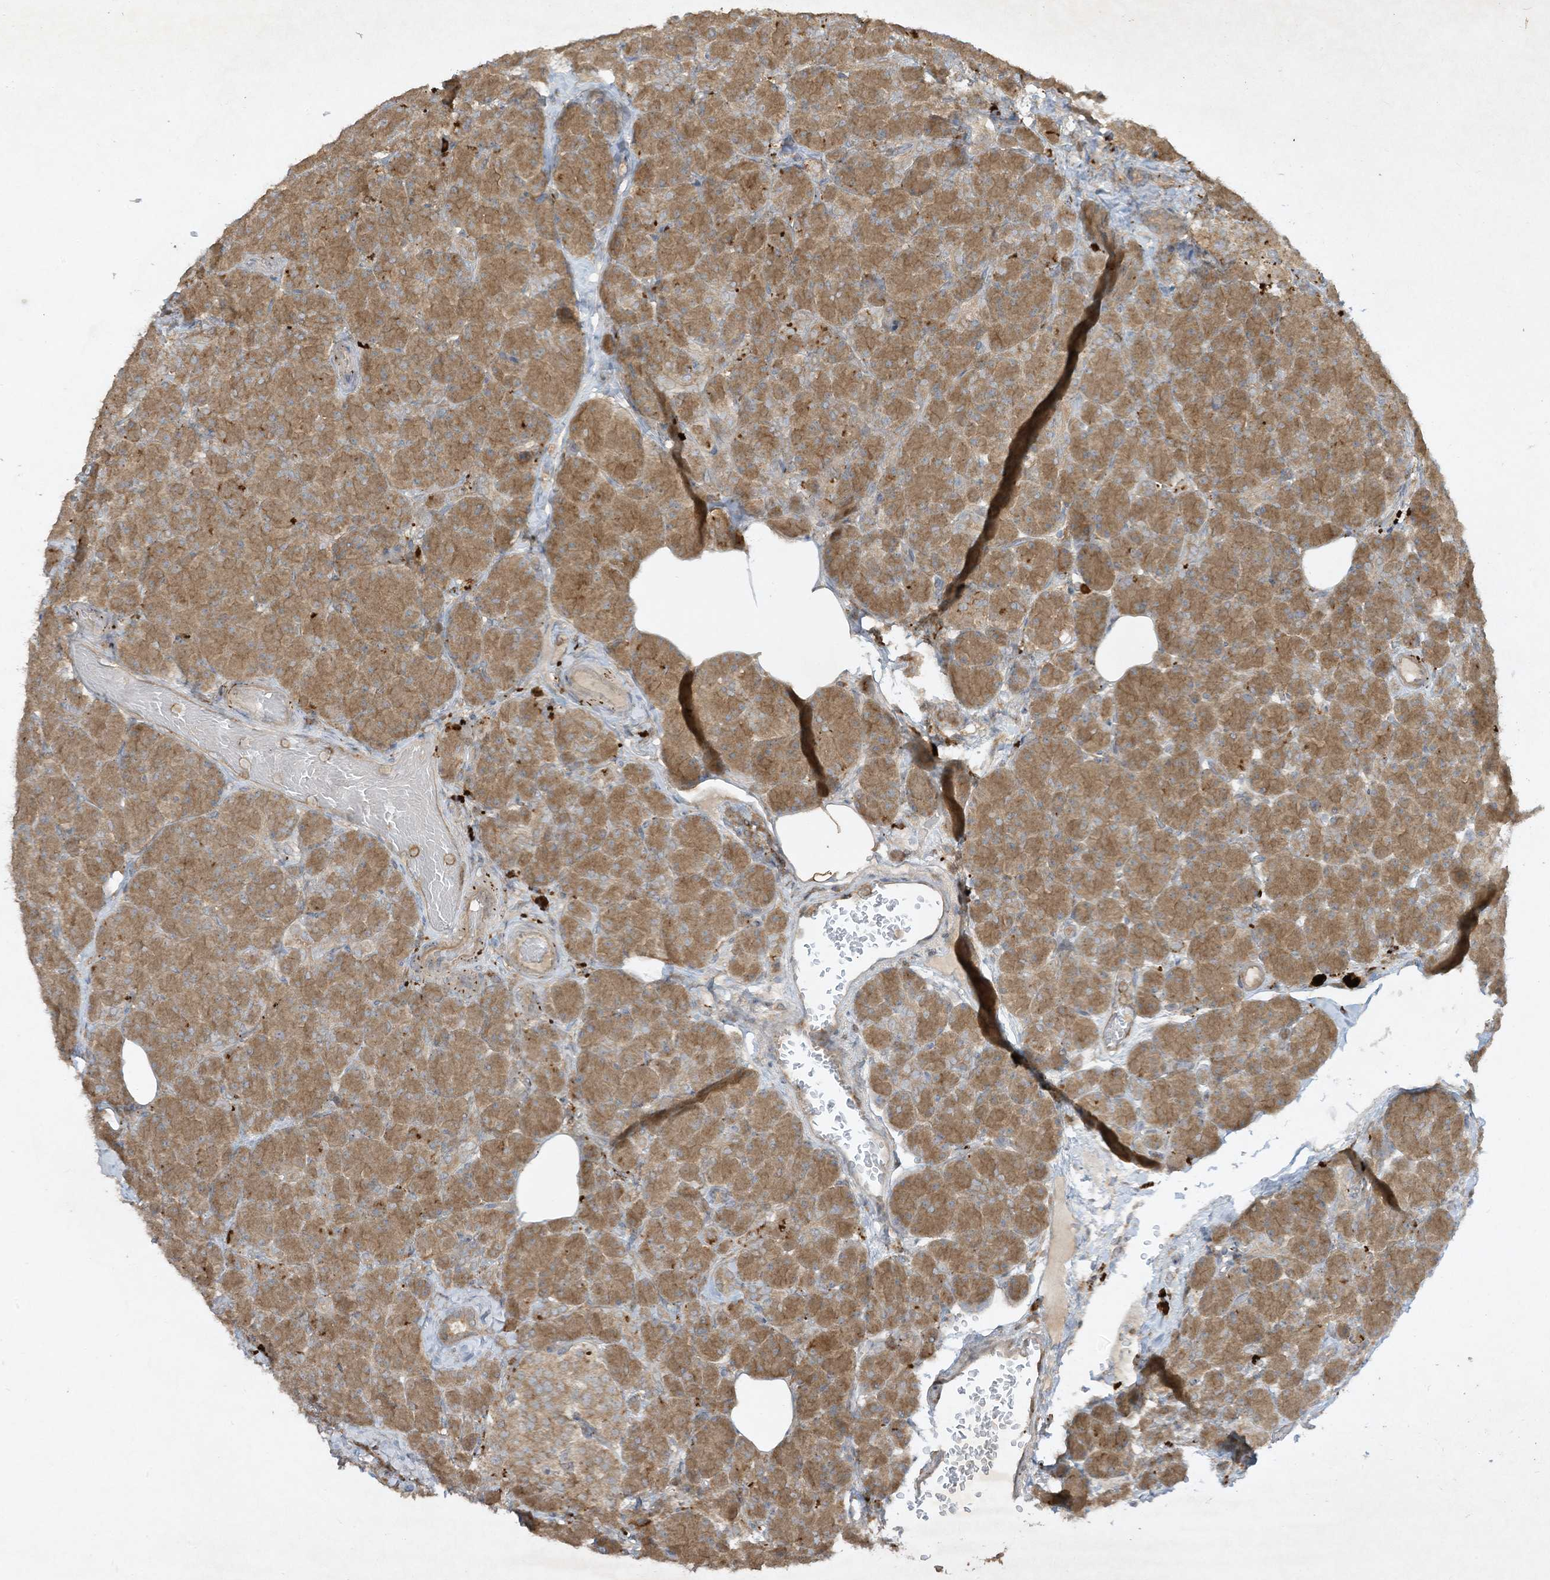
{"staining": {"intensity": "strong", "quantity": ">75%", "location": "cytoplasmic/membranous"}, "tissue": "pancreas", "cell_type": "Exocrine glandular cells", "image_type": "normal", "snomed": [{"axis": "morphology", "description": "Normal tissue, NOS"}, {"axis": "topography", "description": "Pancreas"}], "caption": "This photomicrograph shows unremarkable pancreas stained with immunohistochemistry (IHC) to label a protein in brown. The cytoplasmic/membranous of exocrine glandular cells show strong positivity for the protein. Nuclei are counter-stained blue.", "gene": "LDAH", "patient": {"sex": "female", "age": 43}}